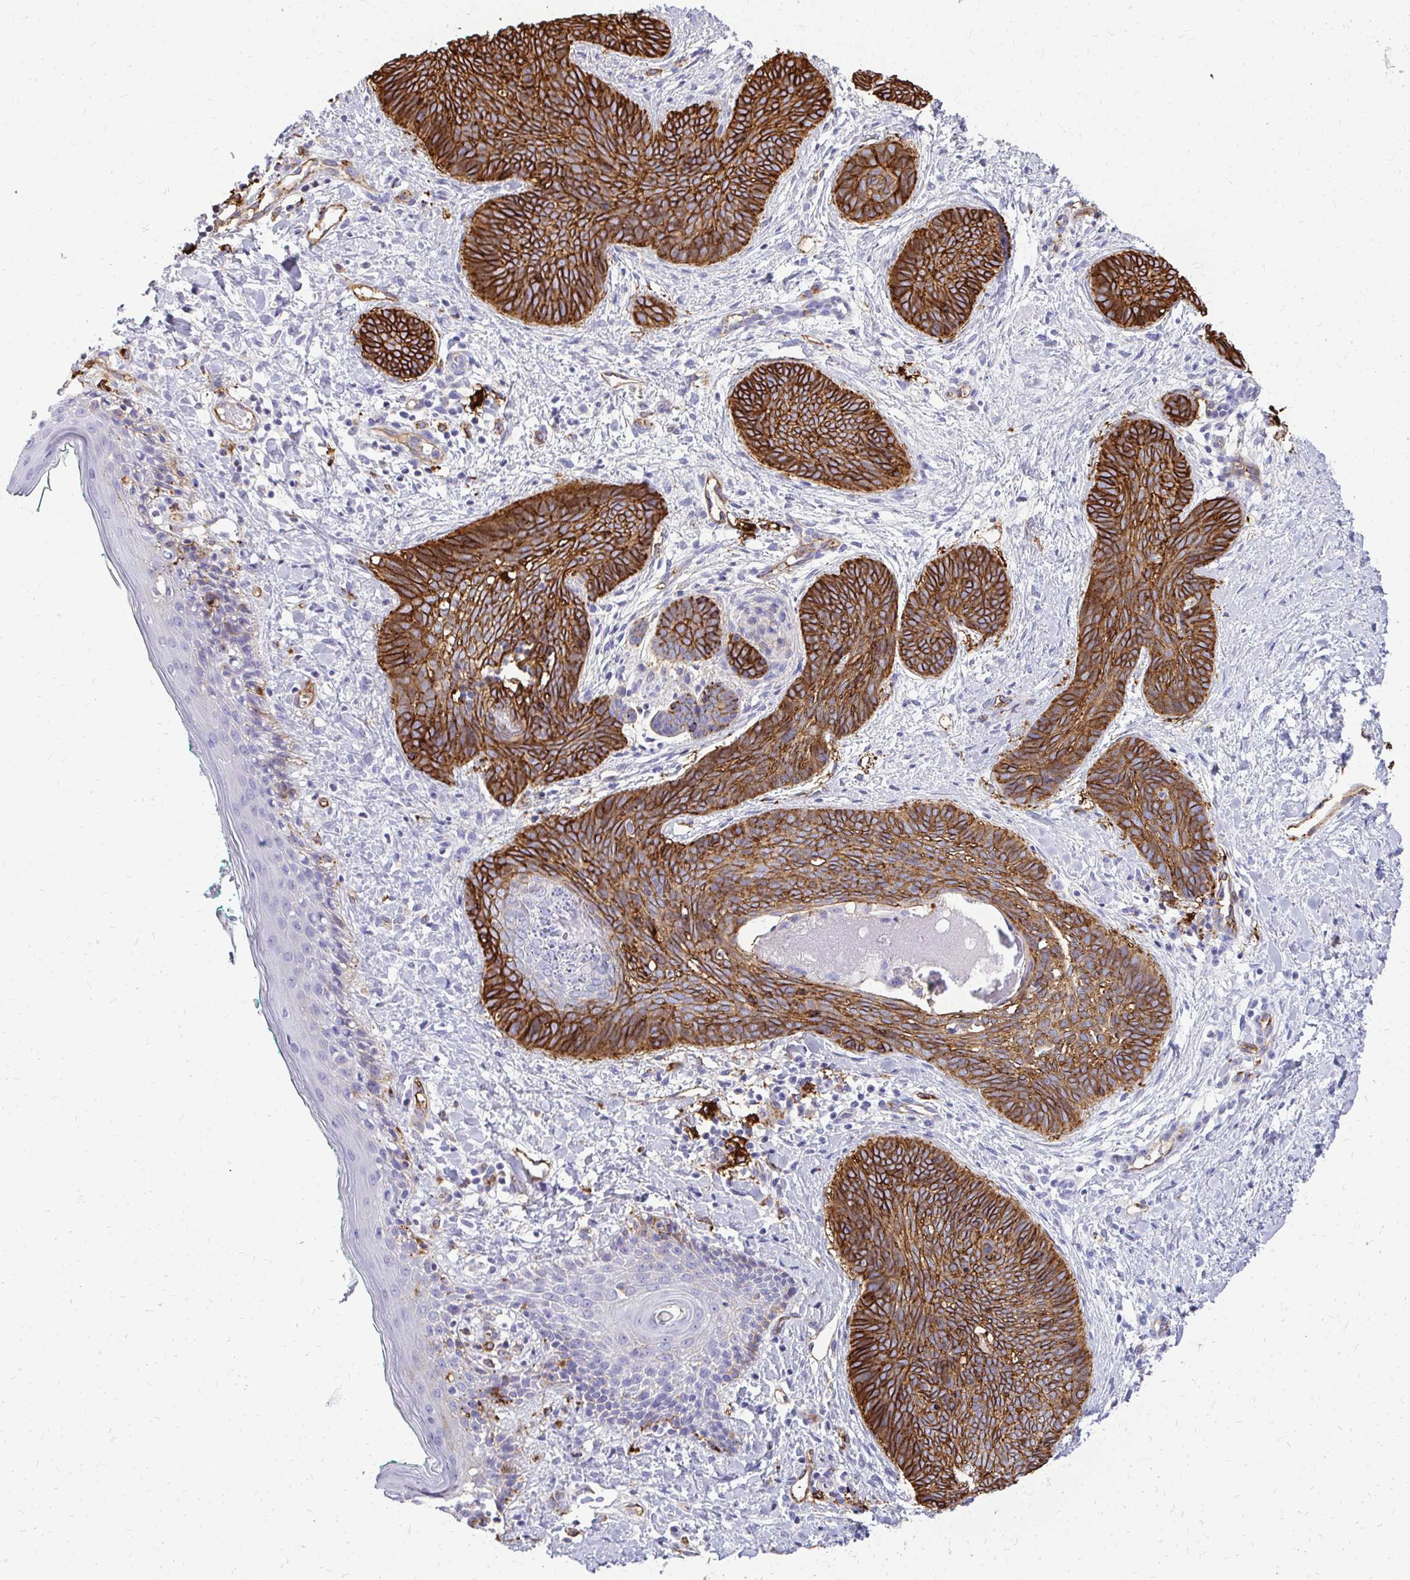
{"staining": {"intensity": "strong", "quantity": ">75%", "location": "cytoplasmic/membranous"}, "tissue": "skin cancer", "cell_type": "Tumor cells", "image_type": "cancer", "snomed": [{"axis": "morphology", "description": "Basal cell carcinoma"}, {"axis": "topography", "description": "Skin"}], "caption": "Tumor cells demonstrate high levels of strong cytoplasmic/membranous positivity in about >75% of cells in basal cell carcinoma (skin).", "gene": "MARCKSL1", "patient": {"sex": "female", "age": 81}}